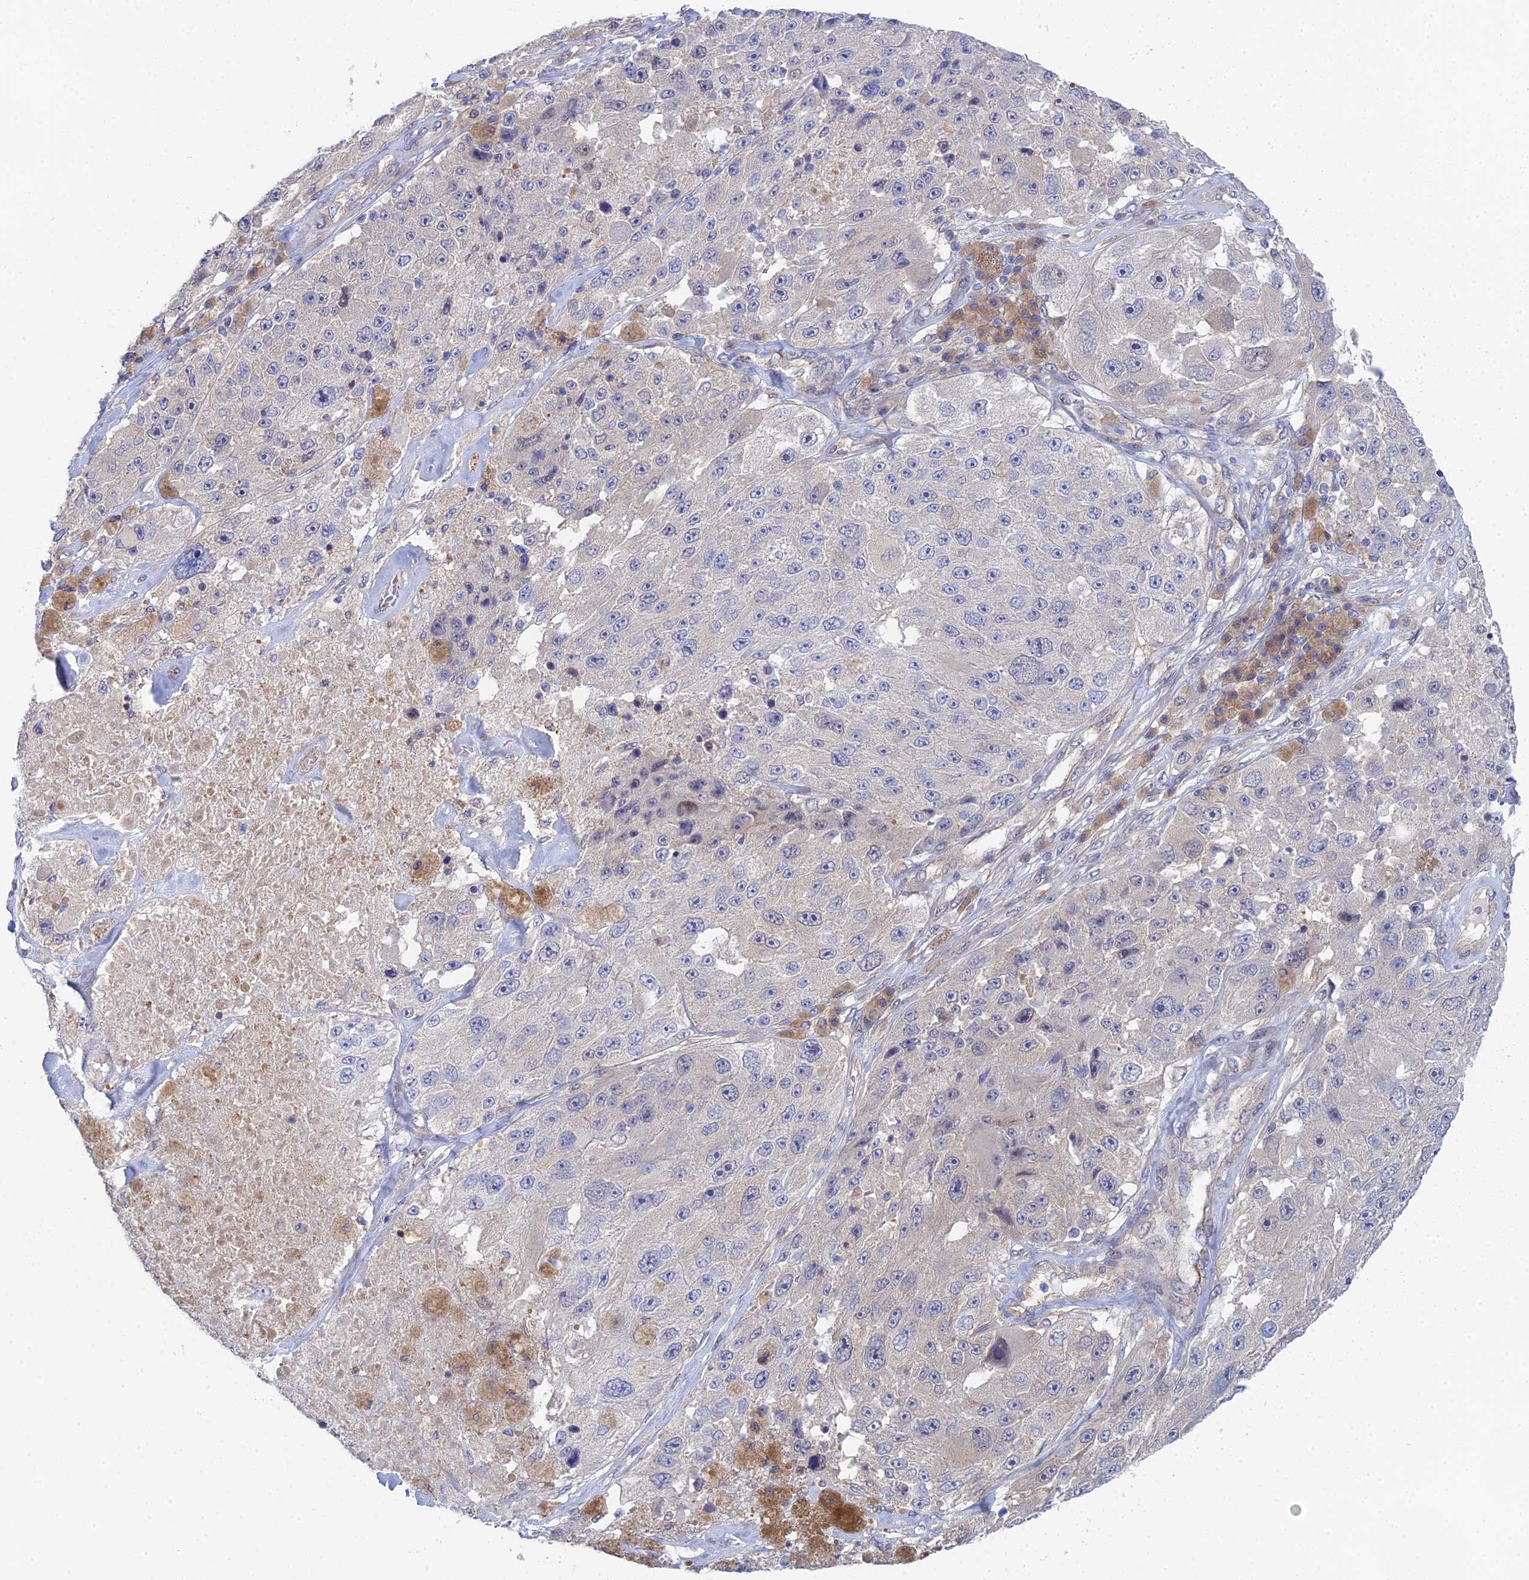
{"staining": {"intensity": "negative", "quantity": "none", "location": "none"}, "tissue": "melanoma", "cell_type": "Tumor cells", "image_type": "cancer", "snomed": [{"axis": "morphology", "description": "Malignant melanoma, Metastatic site"}, {"axis": "topography", "description": "Lymph node"}], "caption": "Melanoma was stained to show a protein in brown. There is no significant staining in tumor cells.", "gene": "DNAH14", "patient": {"sex": "male", "age": 62}}